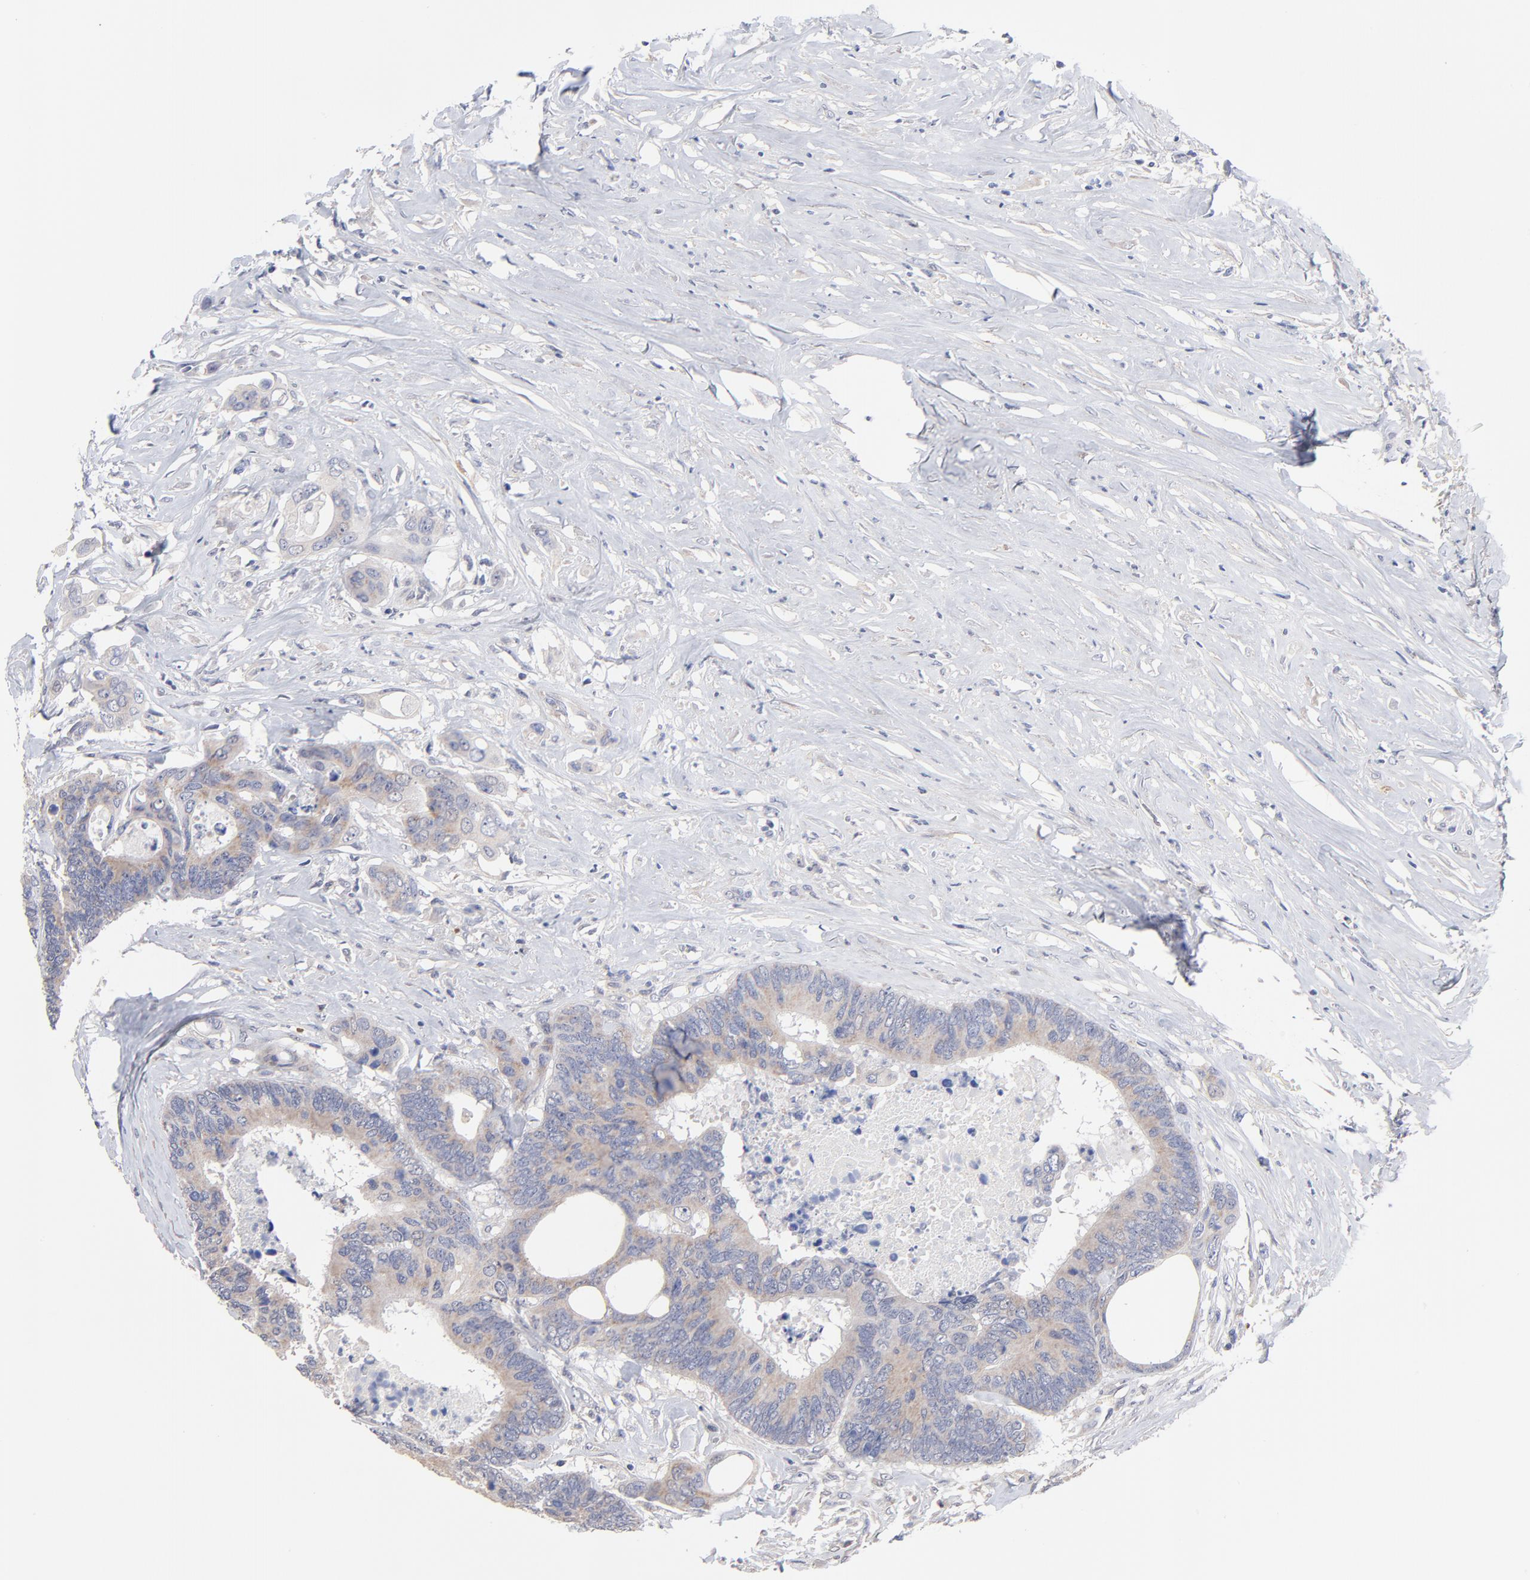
{"staining": {"intensity": "moderate", "quantity": "25%-75%", "location": "cytoplasmic/membranous"}, "tissue": "colorectal cancer", "cell_type": "Tumor cells", "image_type": "cancer", "snomed": [{"axis": "morphology", "description": "Adenocarcinoma, NOS"}, {"axis": "topography", "description": "Rectum"}], "caption": "DAB immunohistochemical staining of human colorectal adenocarcinoma shows moderate cytoplasmic/membranous protein expression in approximately 25%-75% of tumor cells. The protein is shown in brown color, while the nuclei are stained blue.", "gene": "TWNK", "patient": {"sex": "male", "age": 55}}